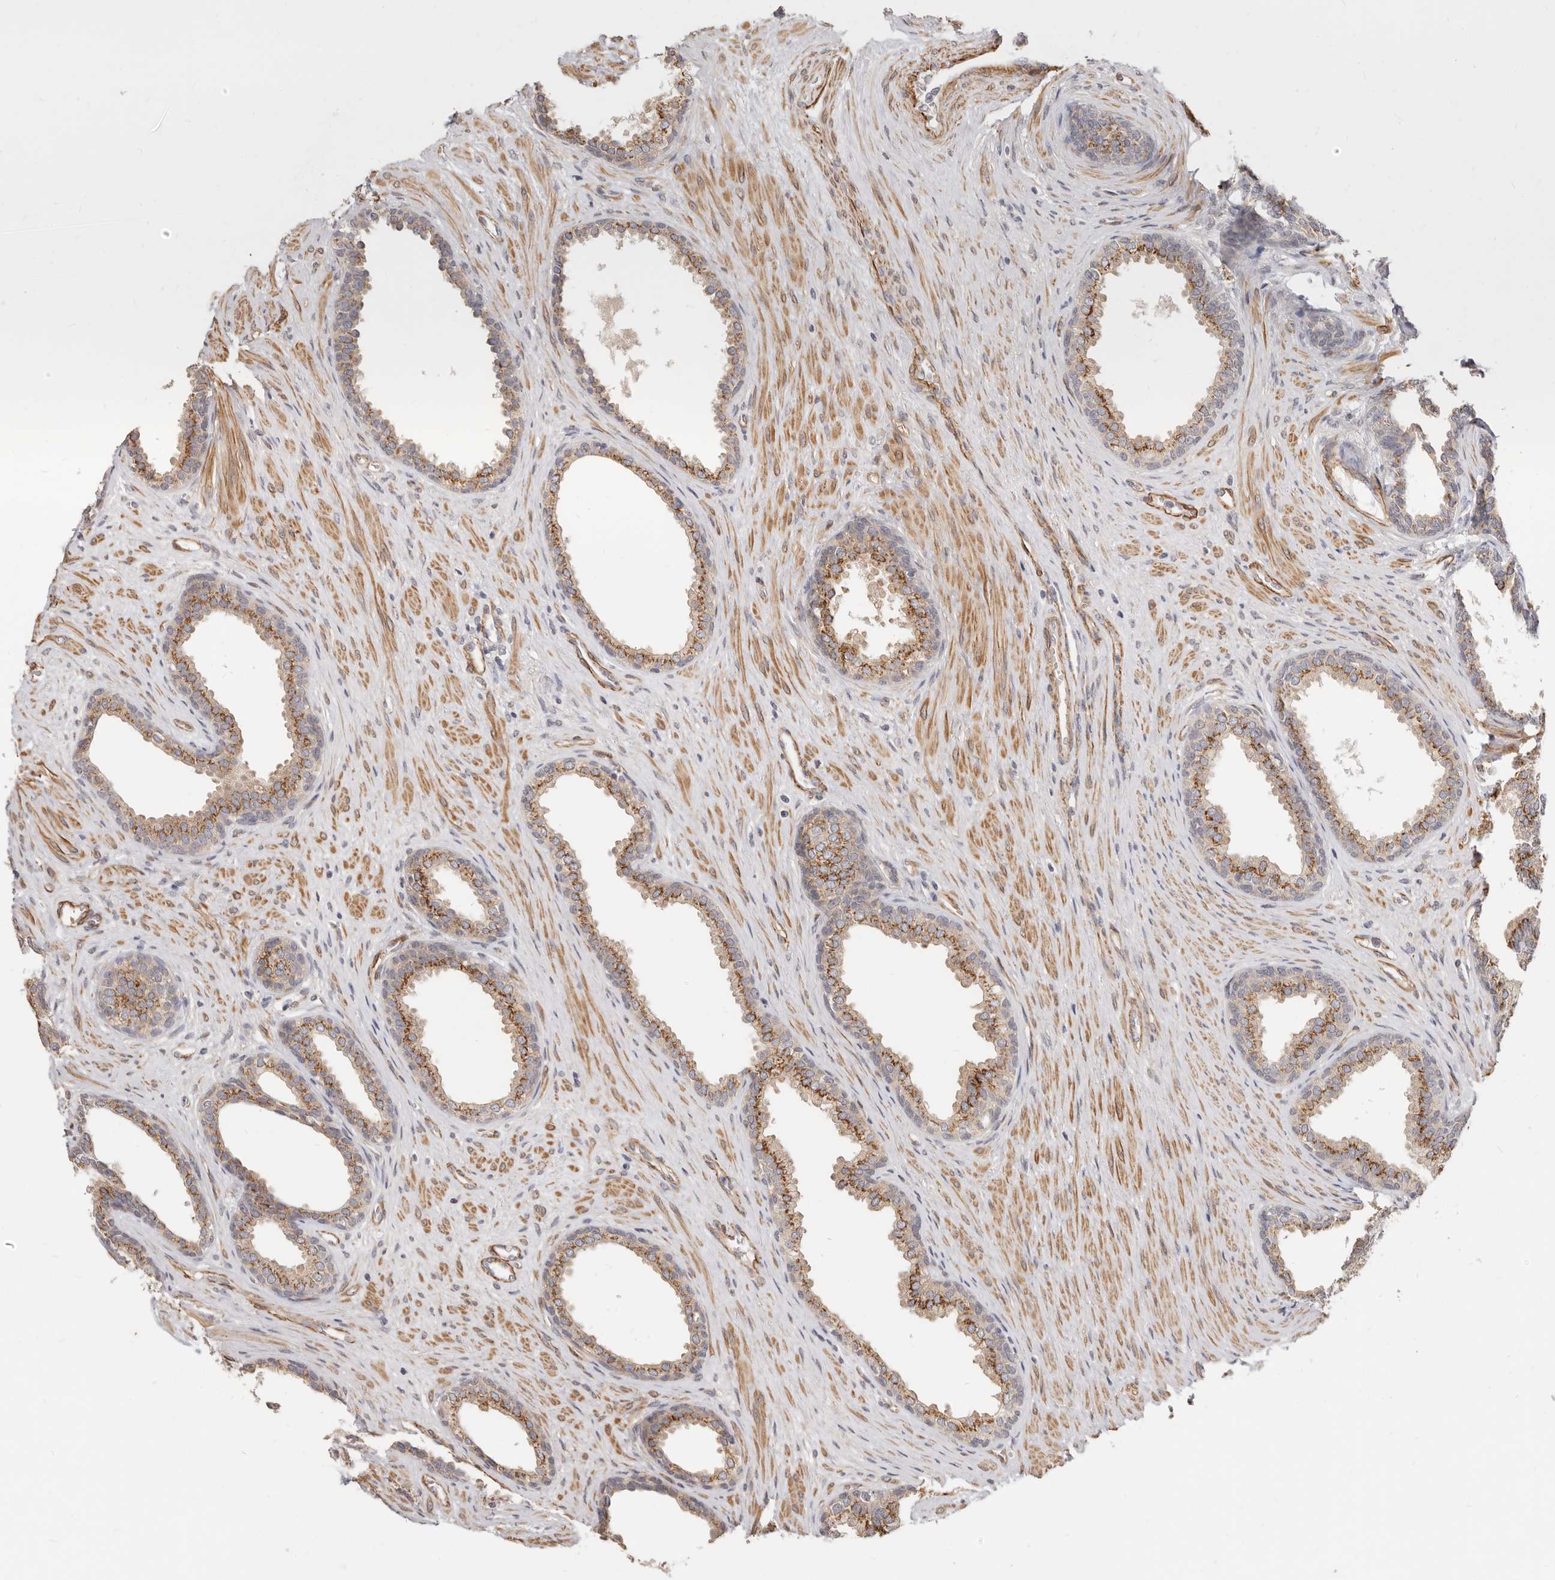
{"staining": {"intensity": "moderate", "quantity": ">75%", "location": "cytoplasmic/membranous"}, "tissue": "prostate", "cell_type": "Glandular cells", "image_type": "normal", "snomed": [{"axis": "morphology", "description": "Normal tissue, NOS"}, {"axis": "topography", "description": "Prostate"}], "caption": "Immunohistochemical staining of normal human prostate shows >75% levels of moderate cytoplasmic/membranous protein expression in about >75% of glandular cells.", "gene": "RABAC1", "patient": {"sex": "male", "age": 76}}